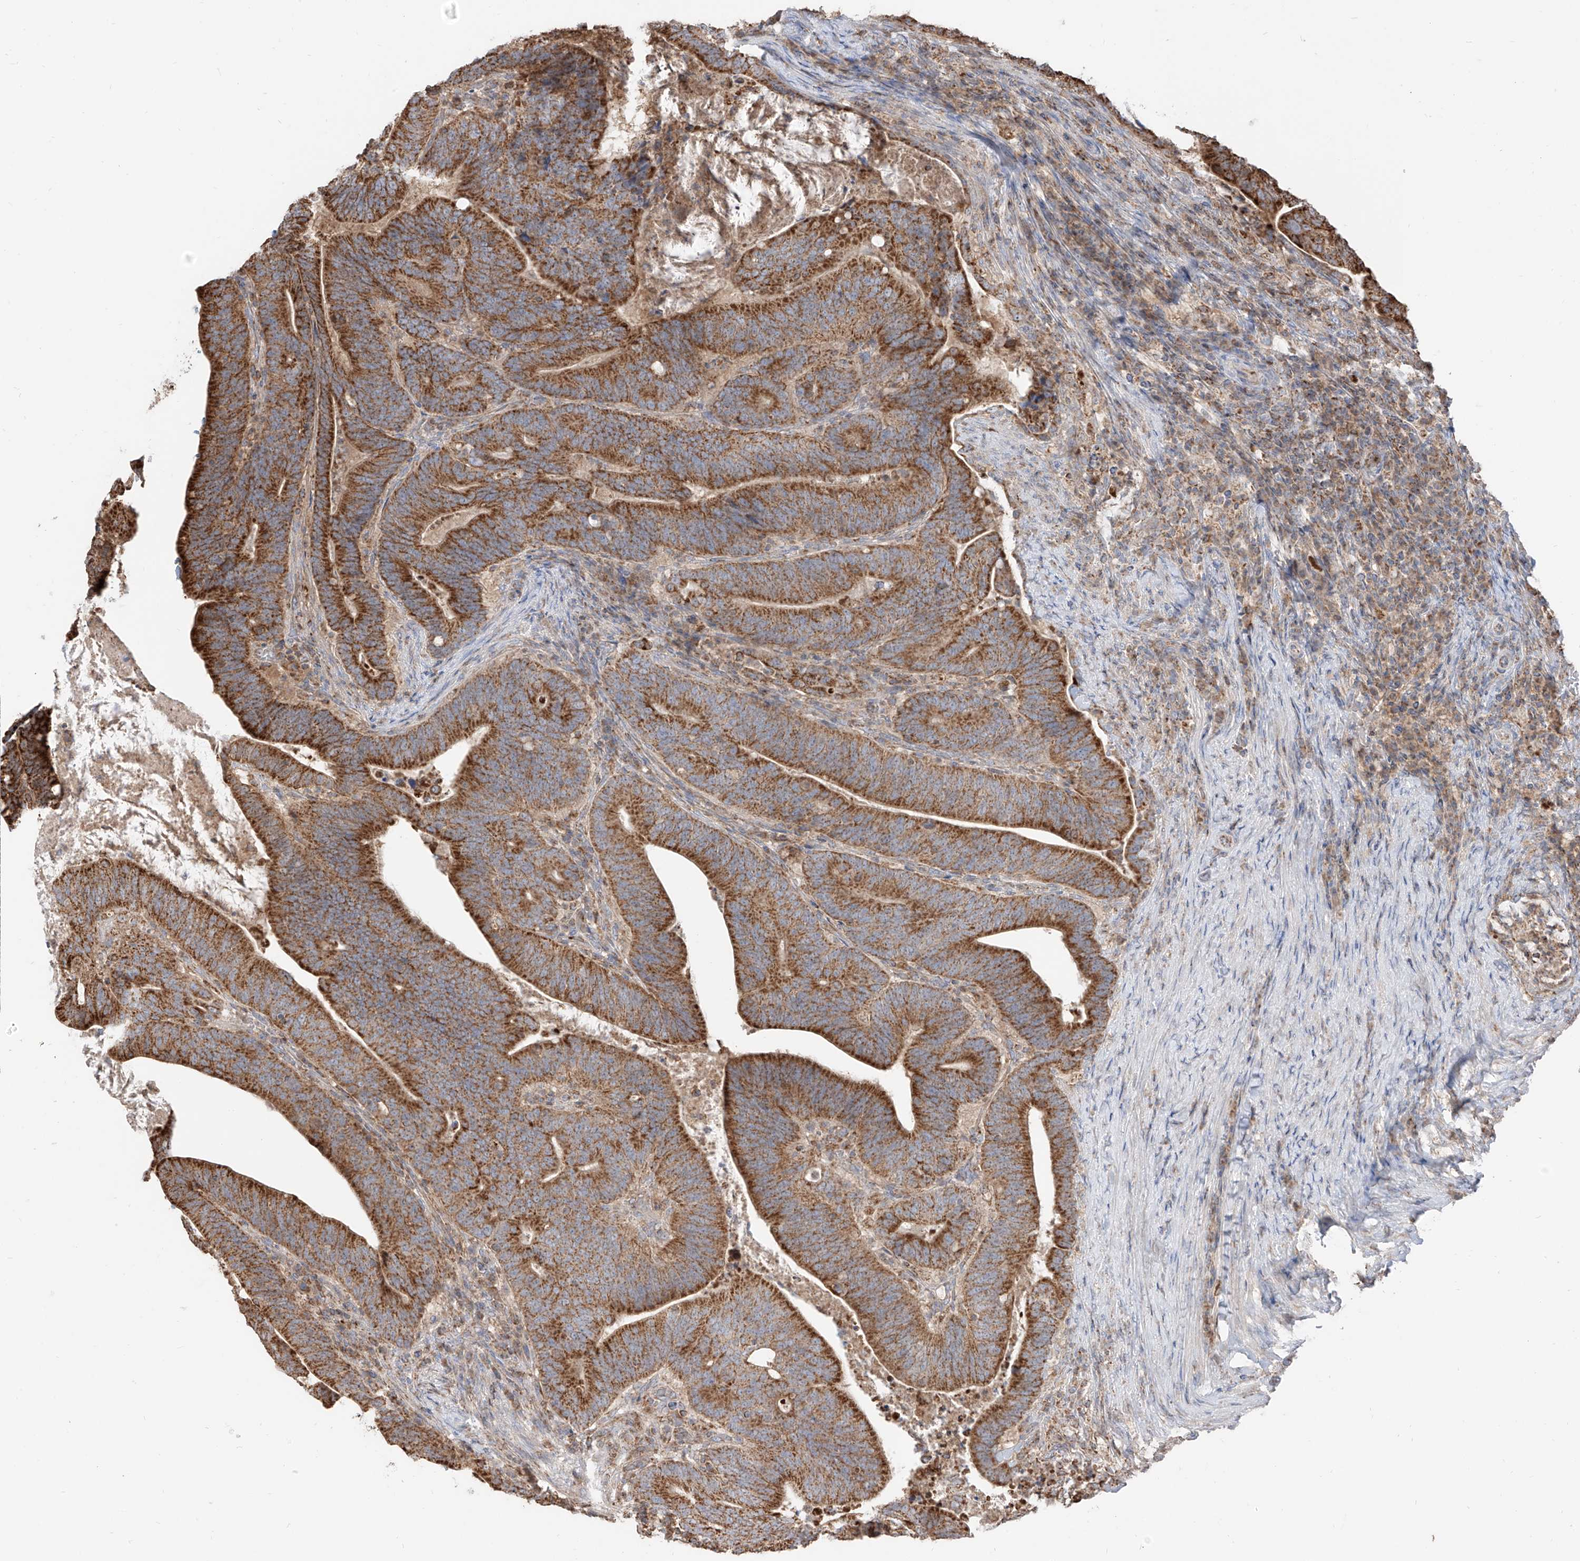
{"staining": {"intensity": "strong", "quantity": ">75%", "location": "cytoplasmic/membranous"}, "tissue": "colorectal cancer", "cell_type": "Tumor cells", "image_type": "cancer", "snomed": [{"axis": "morphology", "description": "Adenocarcinoma, NOS"}, {"axis": "topography", "description": "Colon"}], "caption": "Colorectal cancer stained with DAB immunohistochemistry exhibits high levels of strong cytoplasmic/membranous positivity in about >75% of tumor cells.", "gene": "ETHE1", "patient": {"sex": "female", "age": 66}}